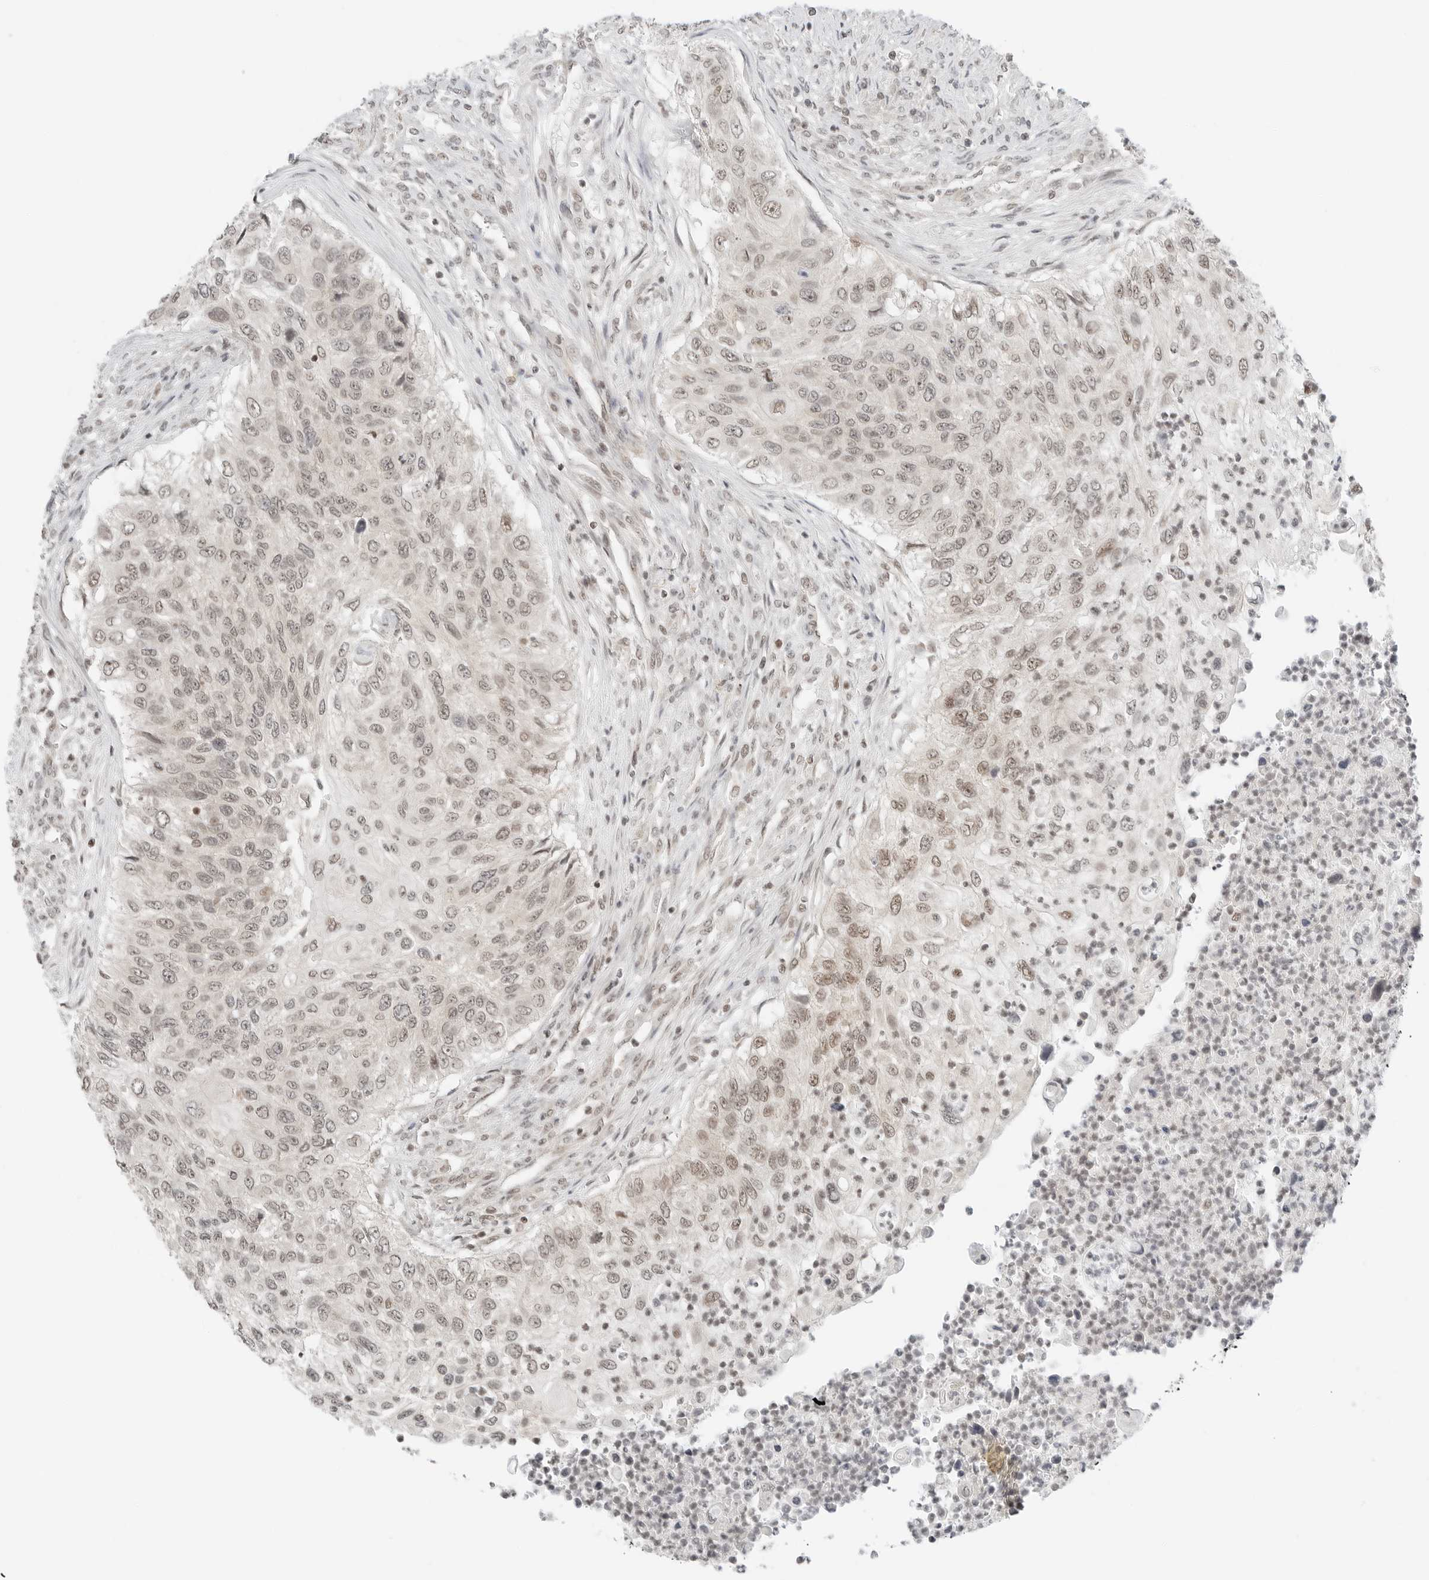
{"staining": {"intensity": "weak", "quantity": "25%-75%", "location": "nuclear"}, "tissue": "urothelial cancer", "cell_type": "Tumor cells", "image_type": "cancer", "snomed": [{"axis": "morphology", "description": "Urothelial carcinoma, High grade"}, {"axis": "topography", "description": "Urinary bladder"}], "caption": "This is an image of immunohistochemistry (IHC) staining of high-grade urothelial carcinoma, which shows weak staining in the nuclear of tumor cells.", "gene": "CRTC2", "patient": {"sex": "female", "age": 60}}